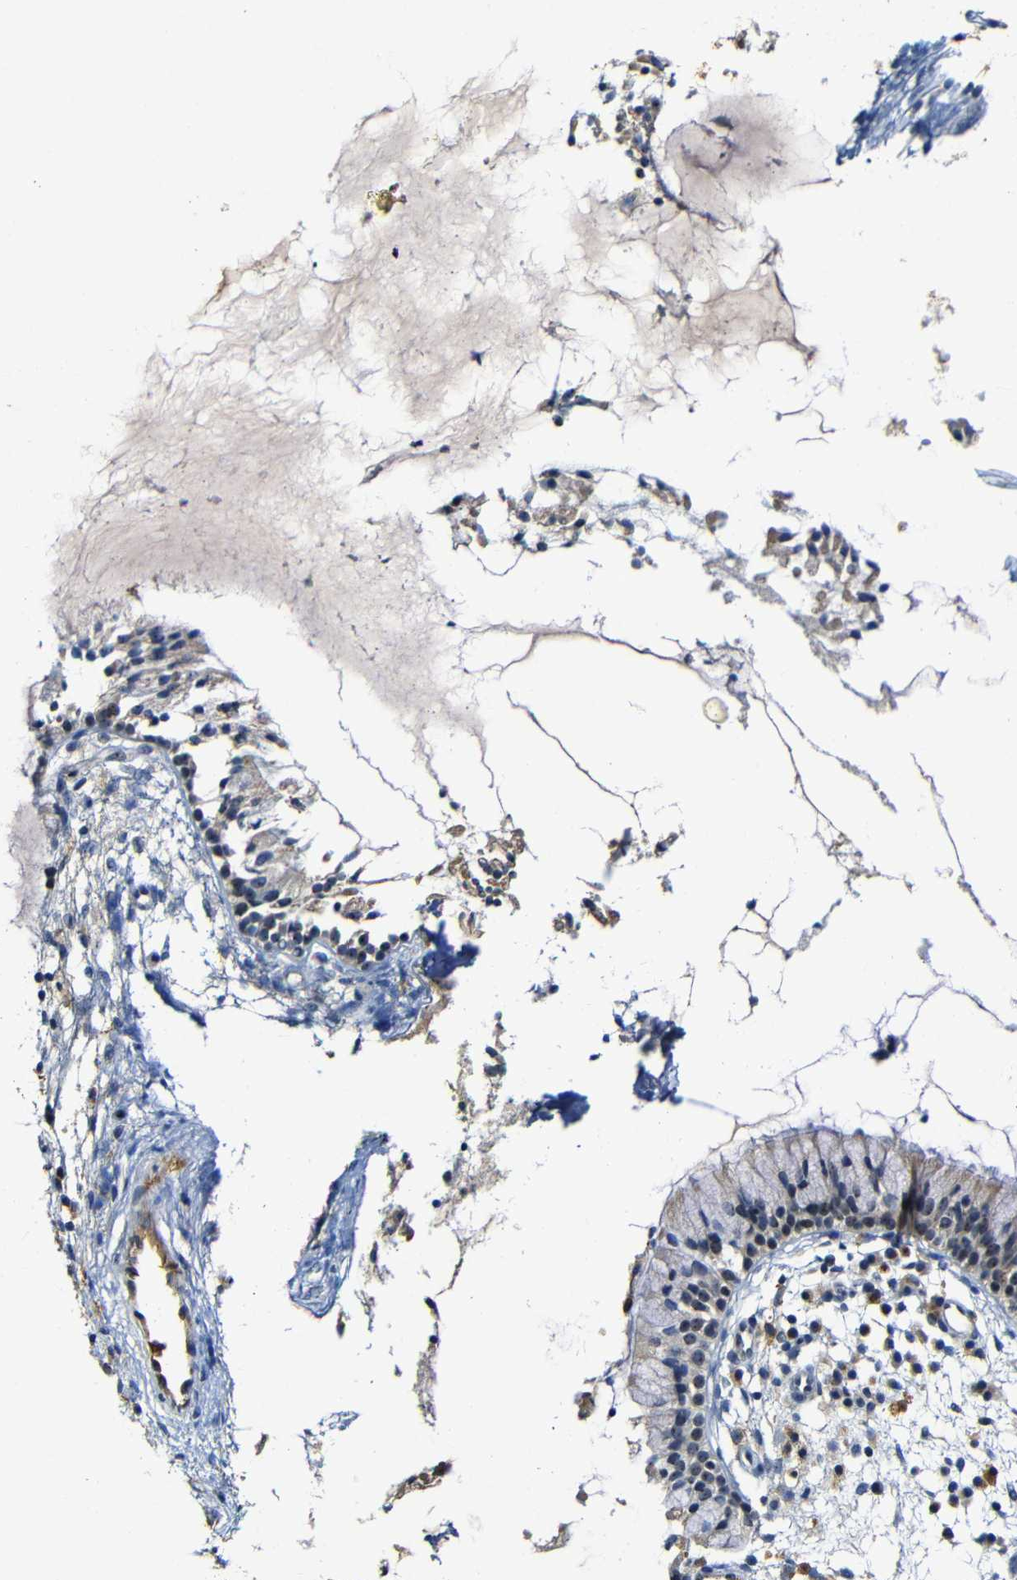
{"staining": {"intensity": "moderate", "quantity": "25%-75%", "location": "cytoplasmic/membranous,nuclear"}, "tissue": "nasopharynx", "cell_type": "Respiratory epithelial cells", "image_type": "normal", "snomed": [{"axis": "morphology", "description": "Normal tissue, NOS"}, {"axis": "topography", "description": "Nasopharynx"}], "caption": "An image showing moderate cytoplasmic/membranous,nuclear expression in about 25%-75% of respiratory epithelial cells in unremarkable nasopharynx, as visualized by brown immunohistochemical staining.", "gene": "MYC", "patient": {"sex": "male", "age": 21}}